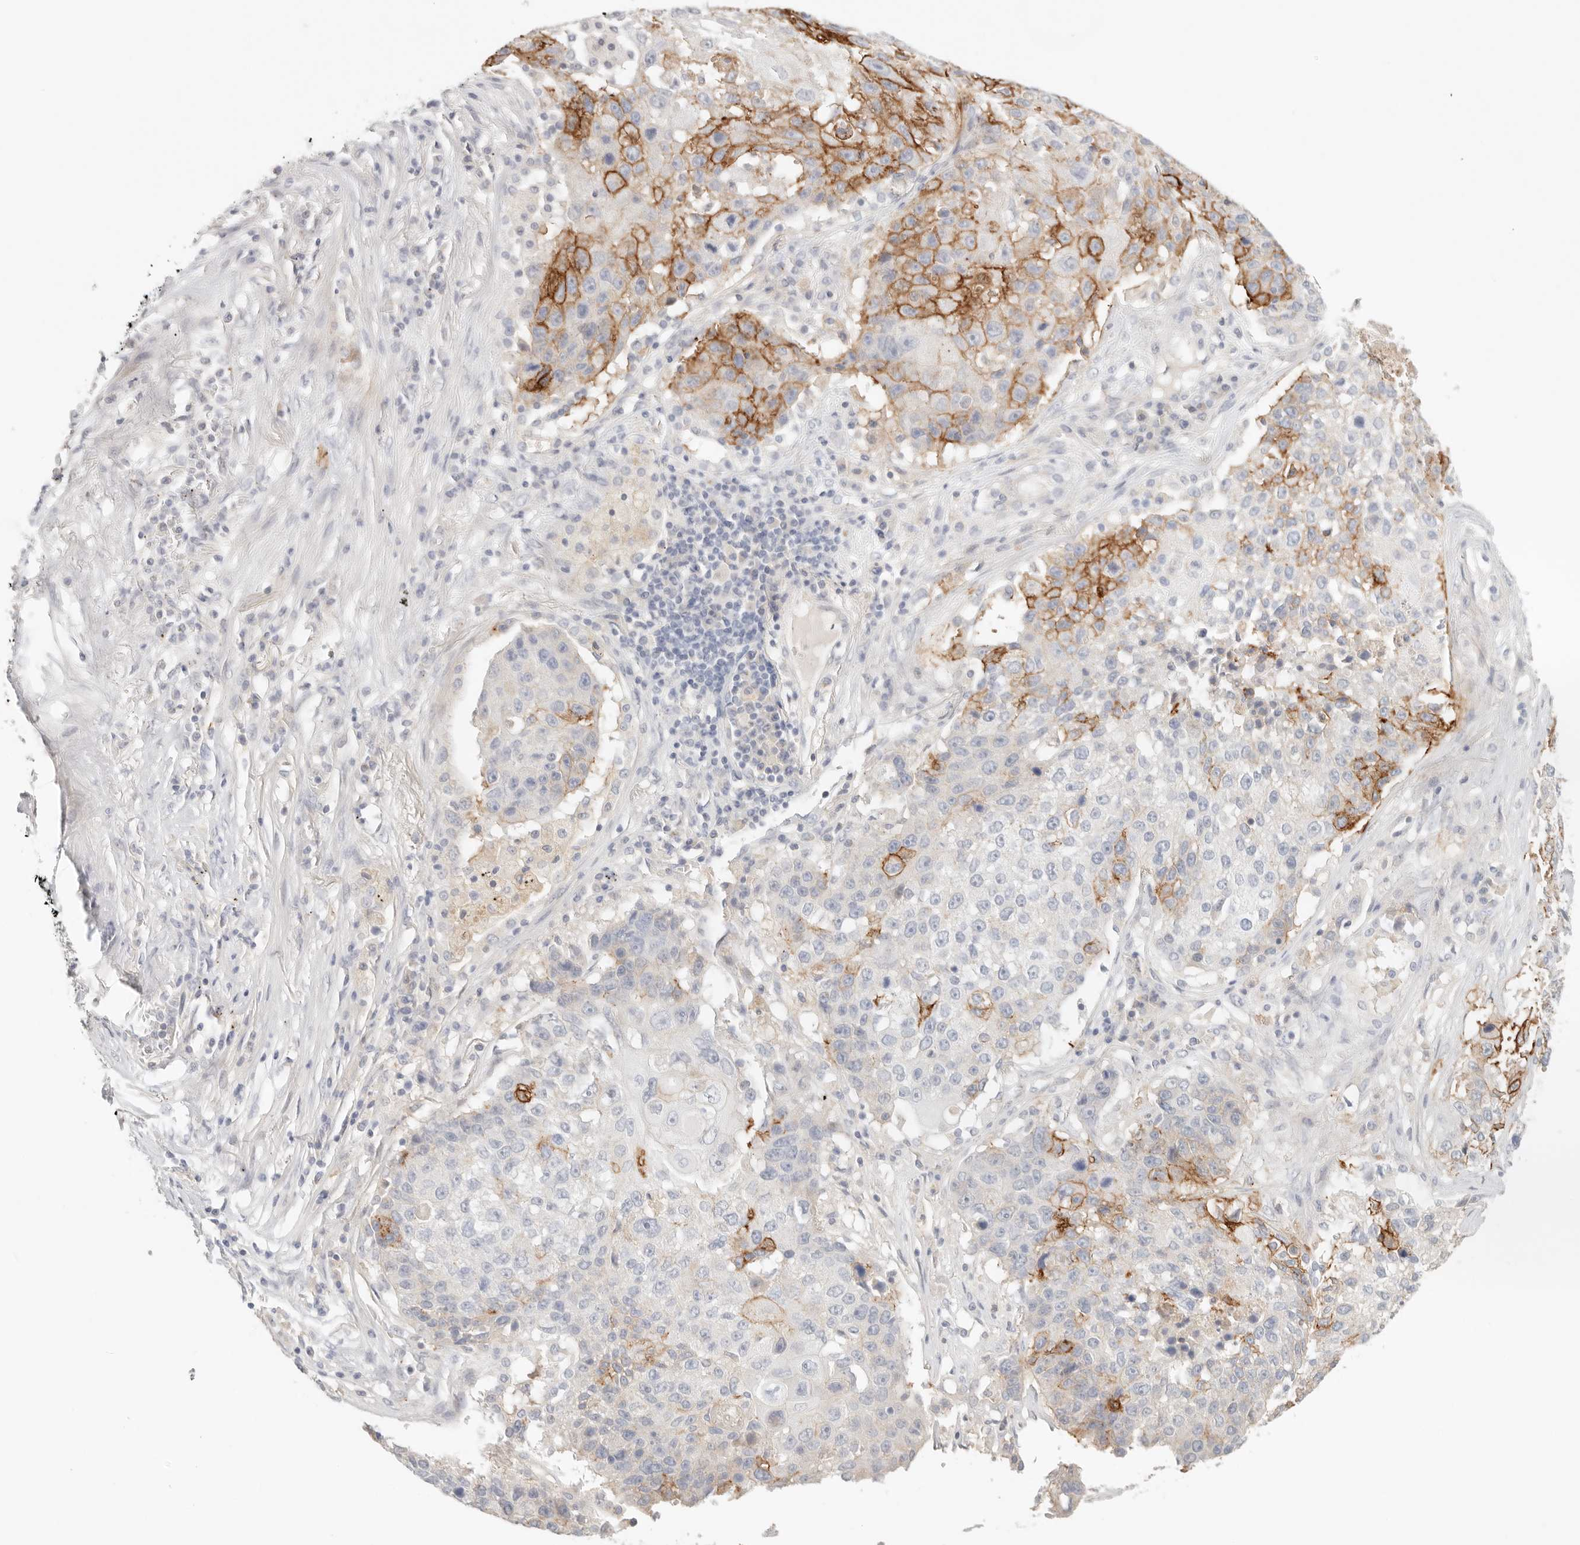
{"staining": {"intensity": "strong", "quantity": "25%-75%", "location": "cytoplasmic/membranous"}, "tissue": "lung cancer", "cell_type": "Tumor cells", "image_type": "cancer", "snomed": [{"axis": "morphology", "description": "Squamous cell carcinoma, NOS"}, {"axis": "topography", "description": "Lung"}], "caption": "The histopathology image reveals immunohistochemical staining of lung cancer (squamous cell carcinoma). There is strong cytoplasmic/membranous expression is seen in about 25%-75% of tumor cells. The protein is shown in brown color, while the nuclei are stained blue.", "gene": "CEP120", "patient": {"sex": "male", "age": 61}}